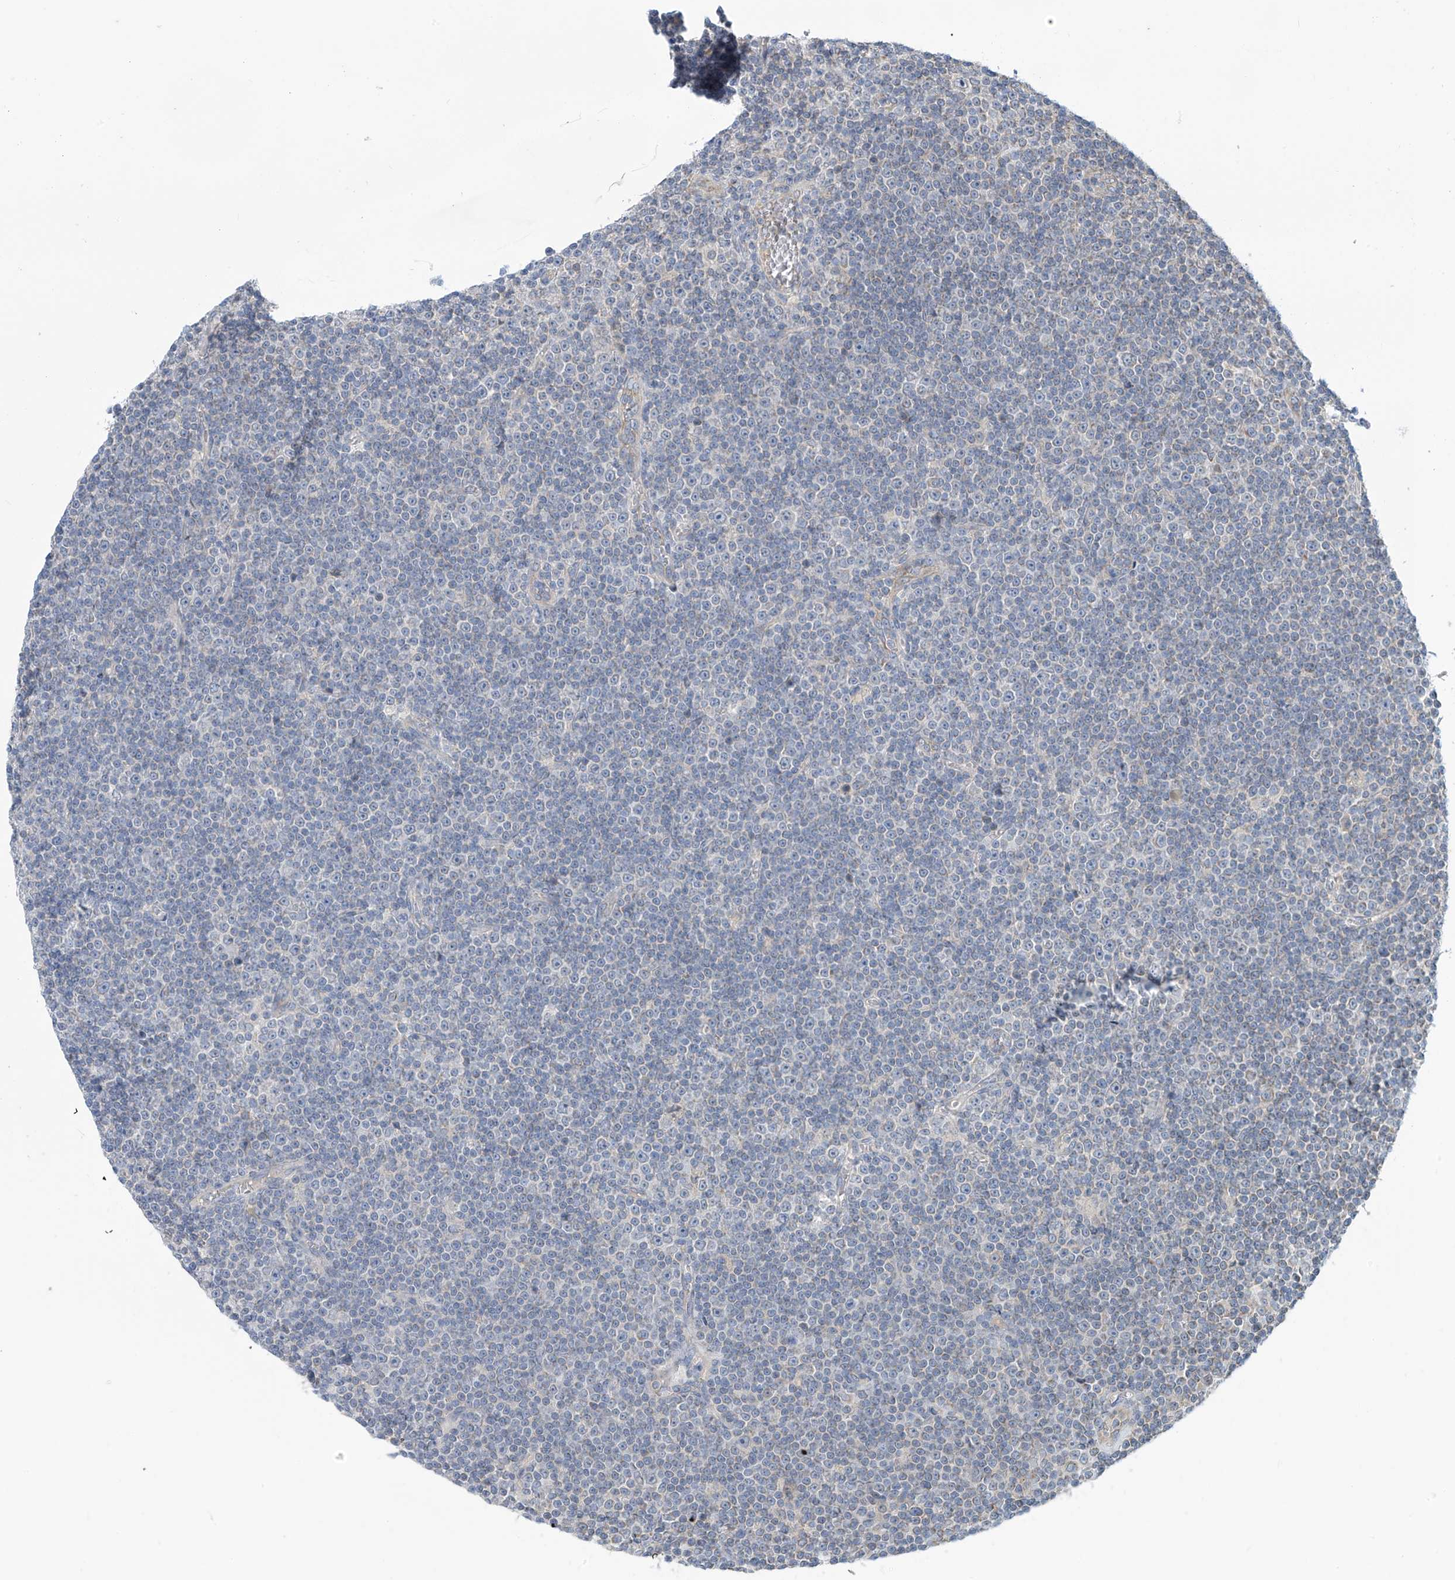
{"staining": {"intensity": "negative", "quantity": "none", "location": "none"}, "tissue": "lymphoma", "cell_type": "Tumor cells", "image_type": "cancer", "snomed": [{"axis": "morphology", "description": "Malignant lymphoma, non-Hodgkin's type, Low grade"}, {"axis": "topography", "description": "Lymph node"}], "caption": "Malignant lymphoma, non-Hodgkin's type (low-grade) was stained to show a protein in brown. There is no significant positivity in tumor cells. Brightfield microscopy of IHC stained with DAB (brown) and hematoxylin (blue), captured at high magnification.", "gene": "SCGB1D2", "patient": {"sex": "female", "age": 67}}